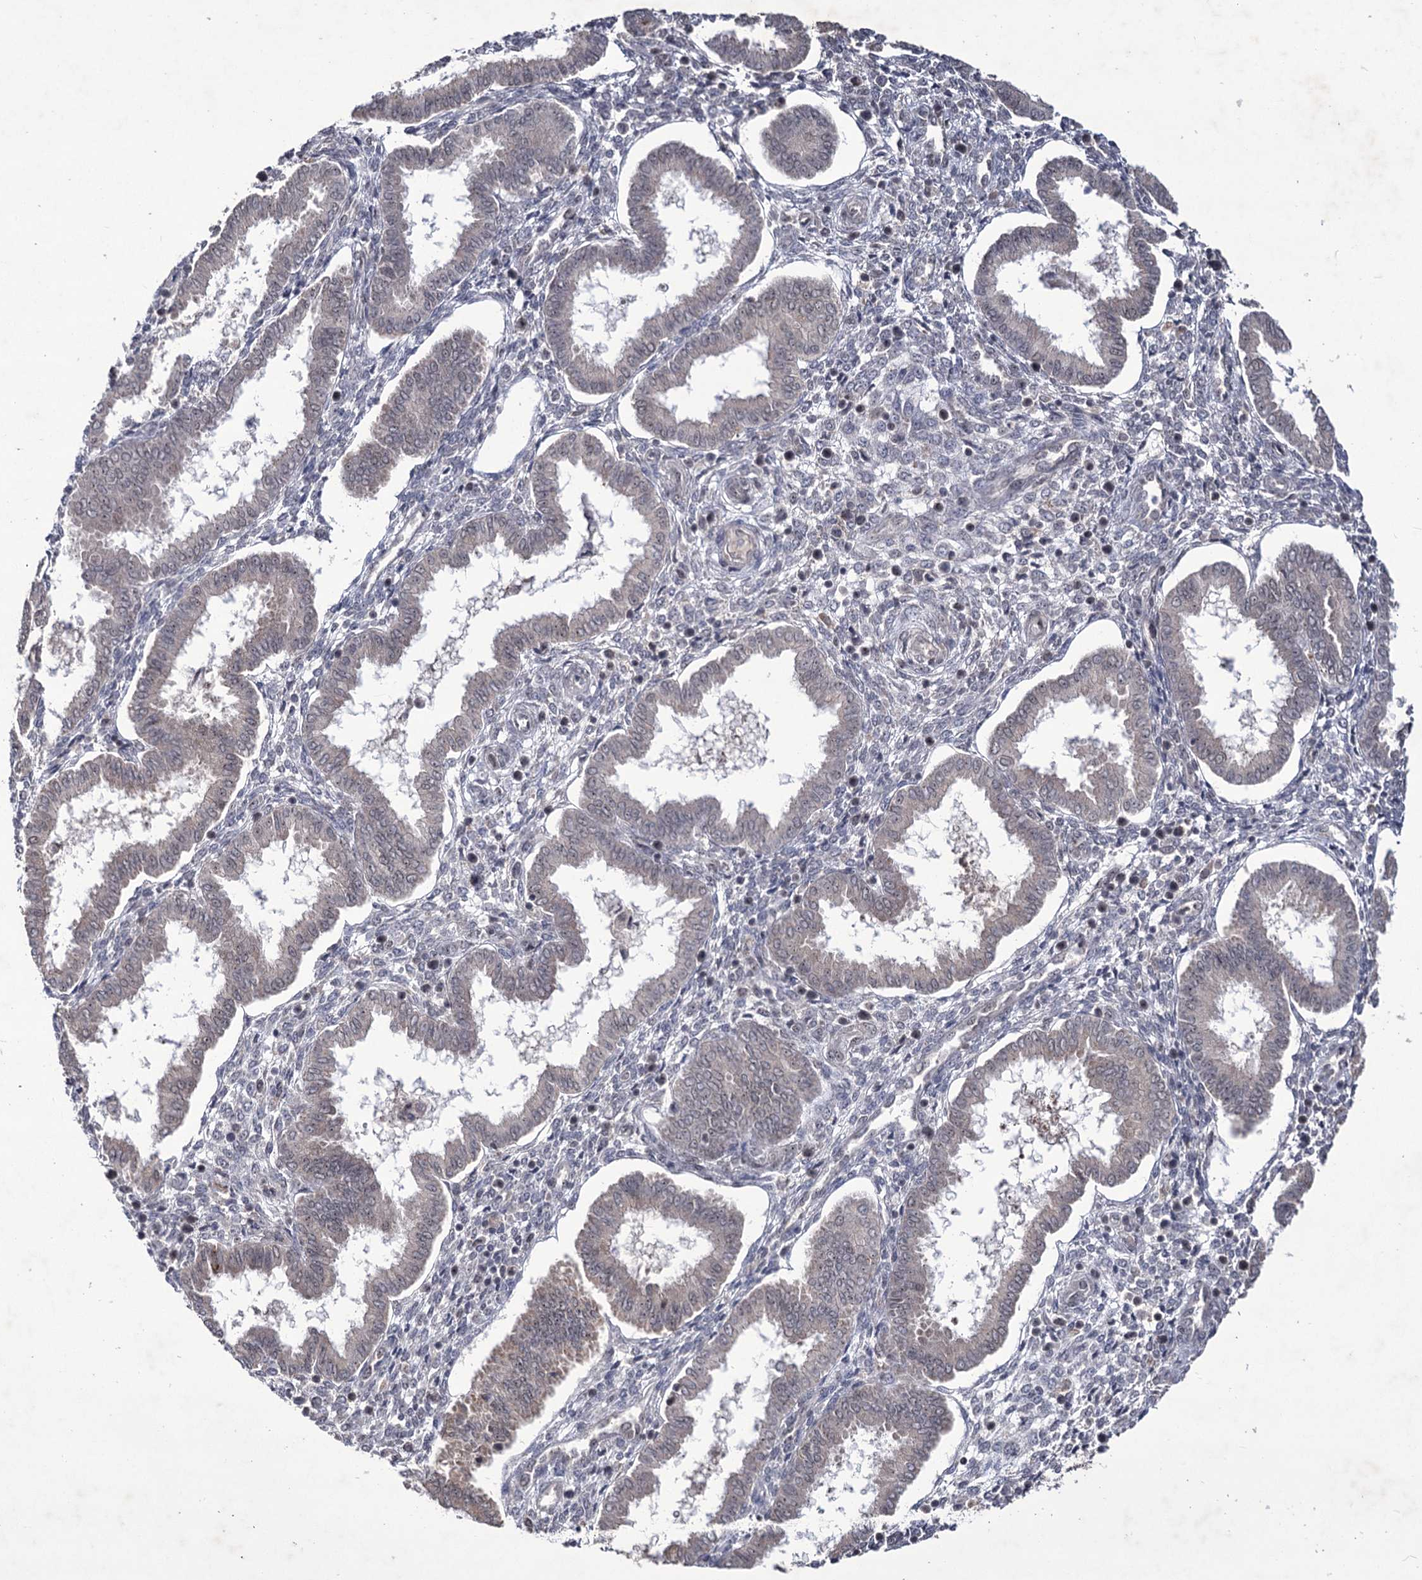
{"staining": {"intensity": "negative", "quantity": "none", "location": "none"}, "tissue": "endometrium", "cell_type": "Cells in endometrial stroma", "image_type": "normal", "snomed": [{"axis": "morphology", "description": "Normal tissue, NOS"}, {"axis": "topography", "description": "Endometrium"}], "caption": "A high-resolution photomicrograph shows IHC staining of benign endometrium, which exhibits no significant positivity in cells in endometrial stroma.", "gene": "VGLL4", "patient": {"sex": "female", "age": 24}}